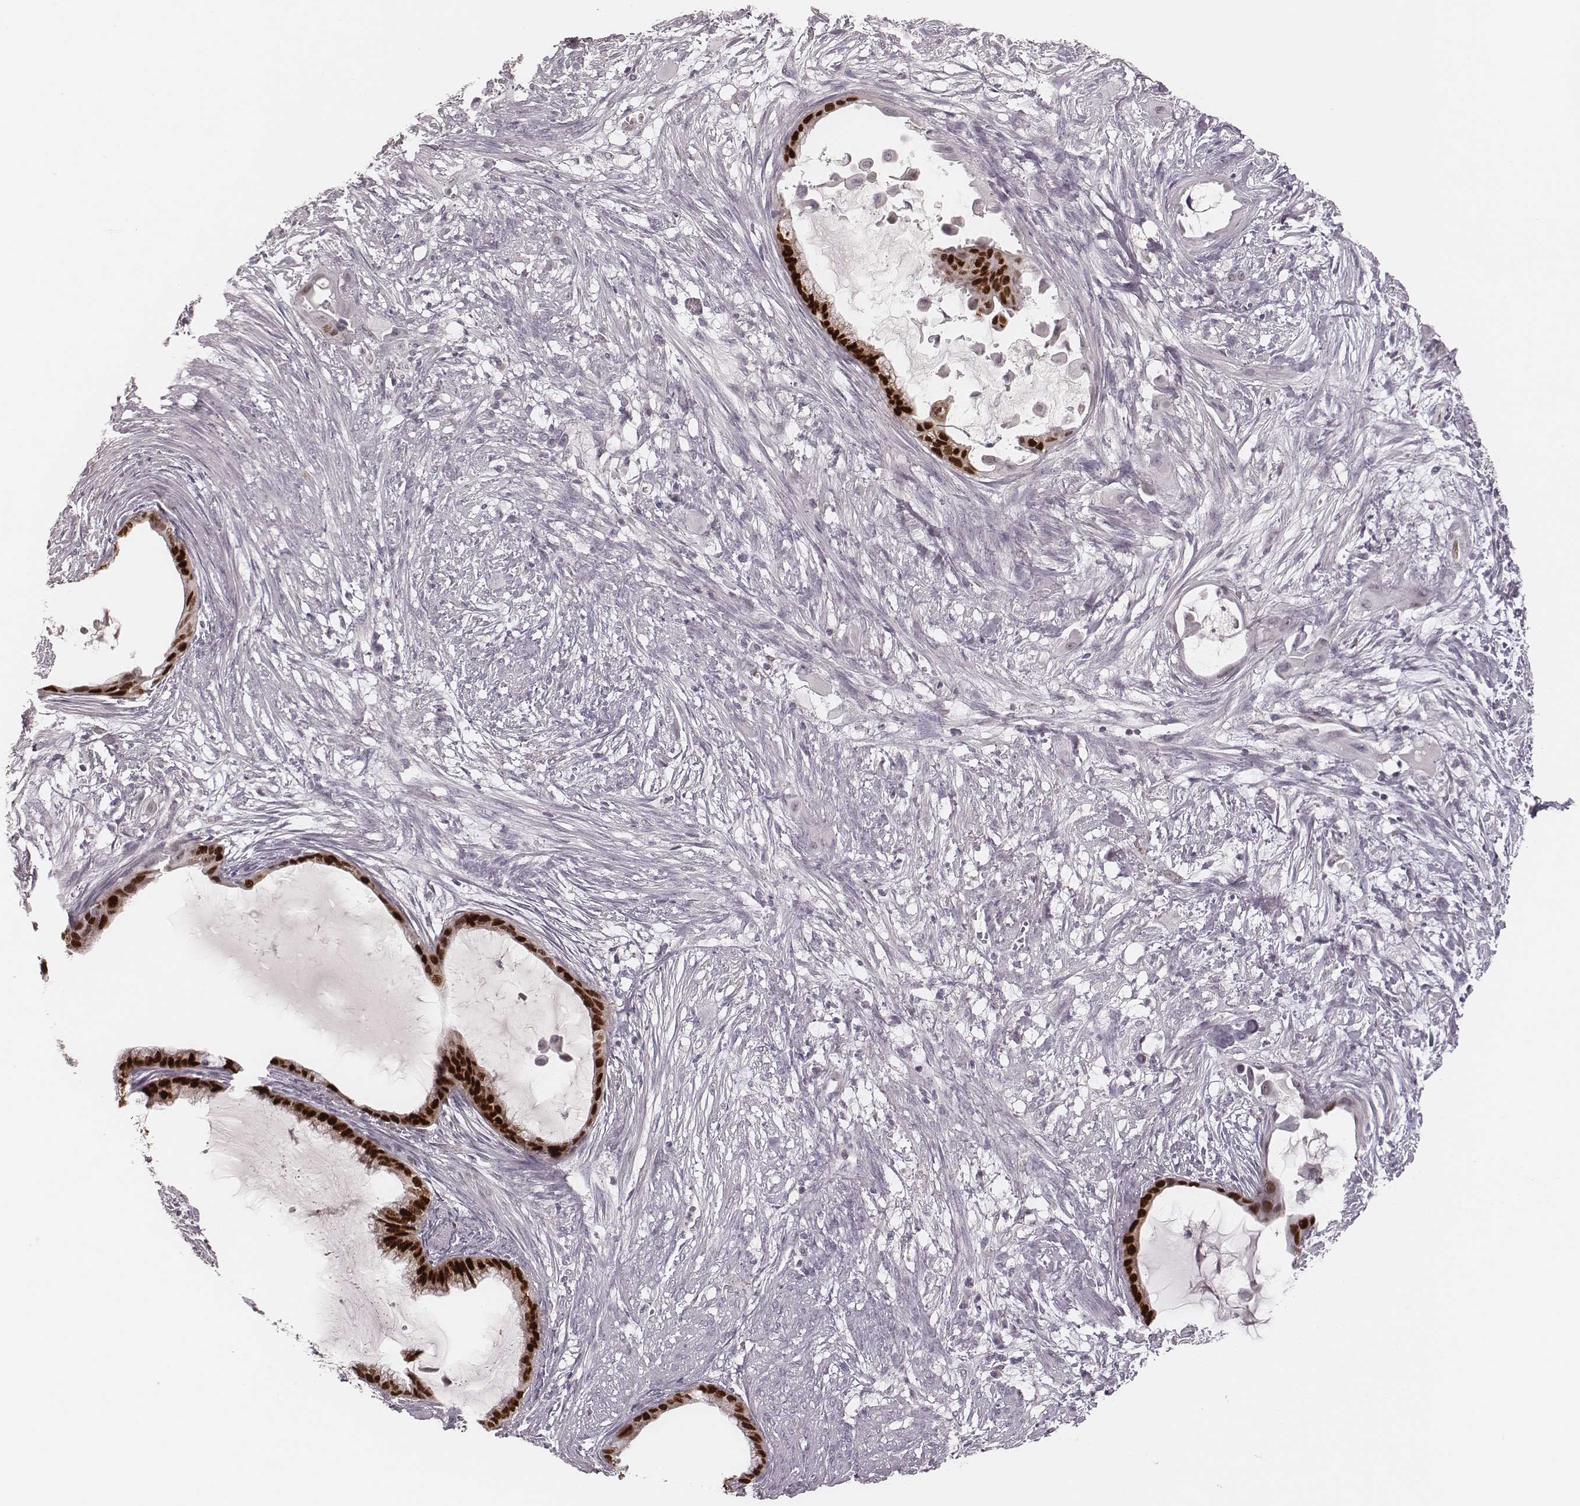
{"staining": {"intensity": "strong", "quantity": ">75%", "location": "nuclear"}, "tissue": "endometrial cancer", "cell_type": "Tumor cells", "image_type": "cancer", "snomed": [{"axis": "morphology", "description": "Adenocarcinoma, NOS"}, {"axis": "topography", "description": "Endometrium"}], "caption": "Endometrial adenocarcinoma stained for a protein (brown) demonstrates strong nuclear positive positivity in about >75% of tumor cells.", "gene": "MSX1", "patient": {"sex": "female", "age": 86}}